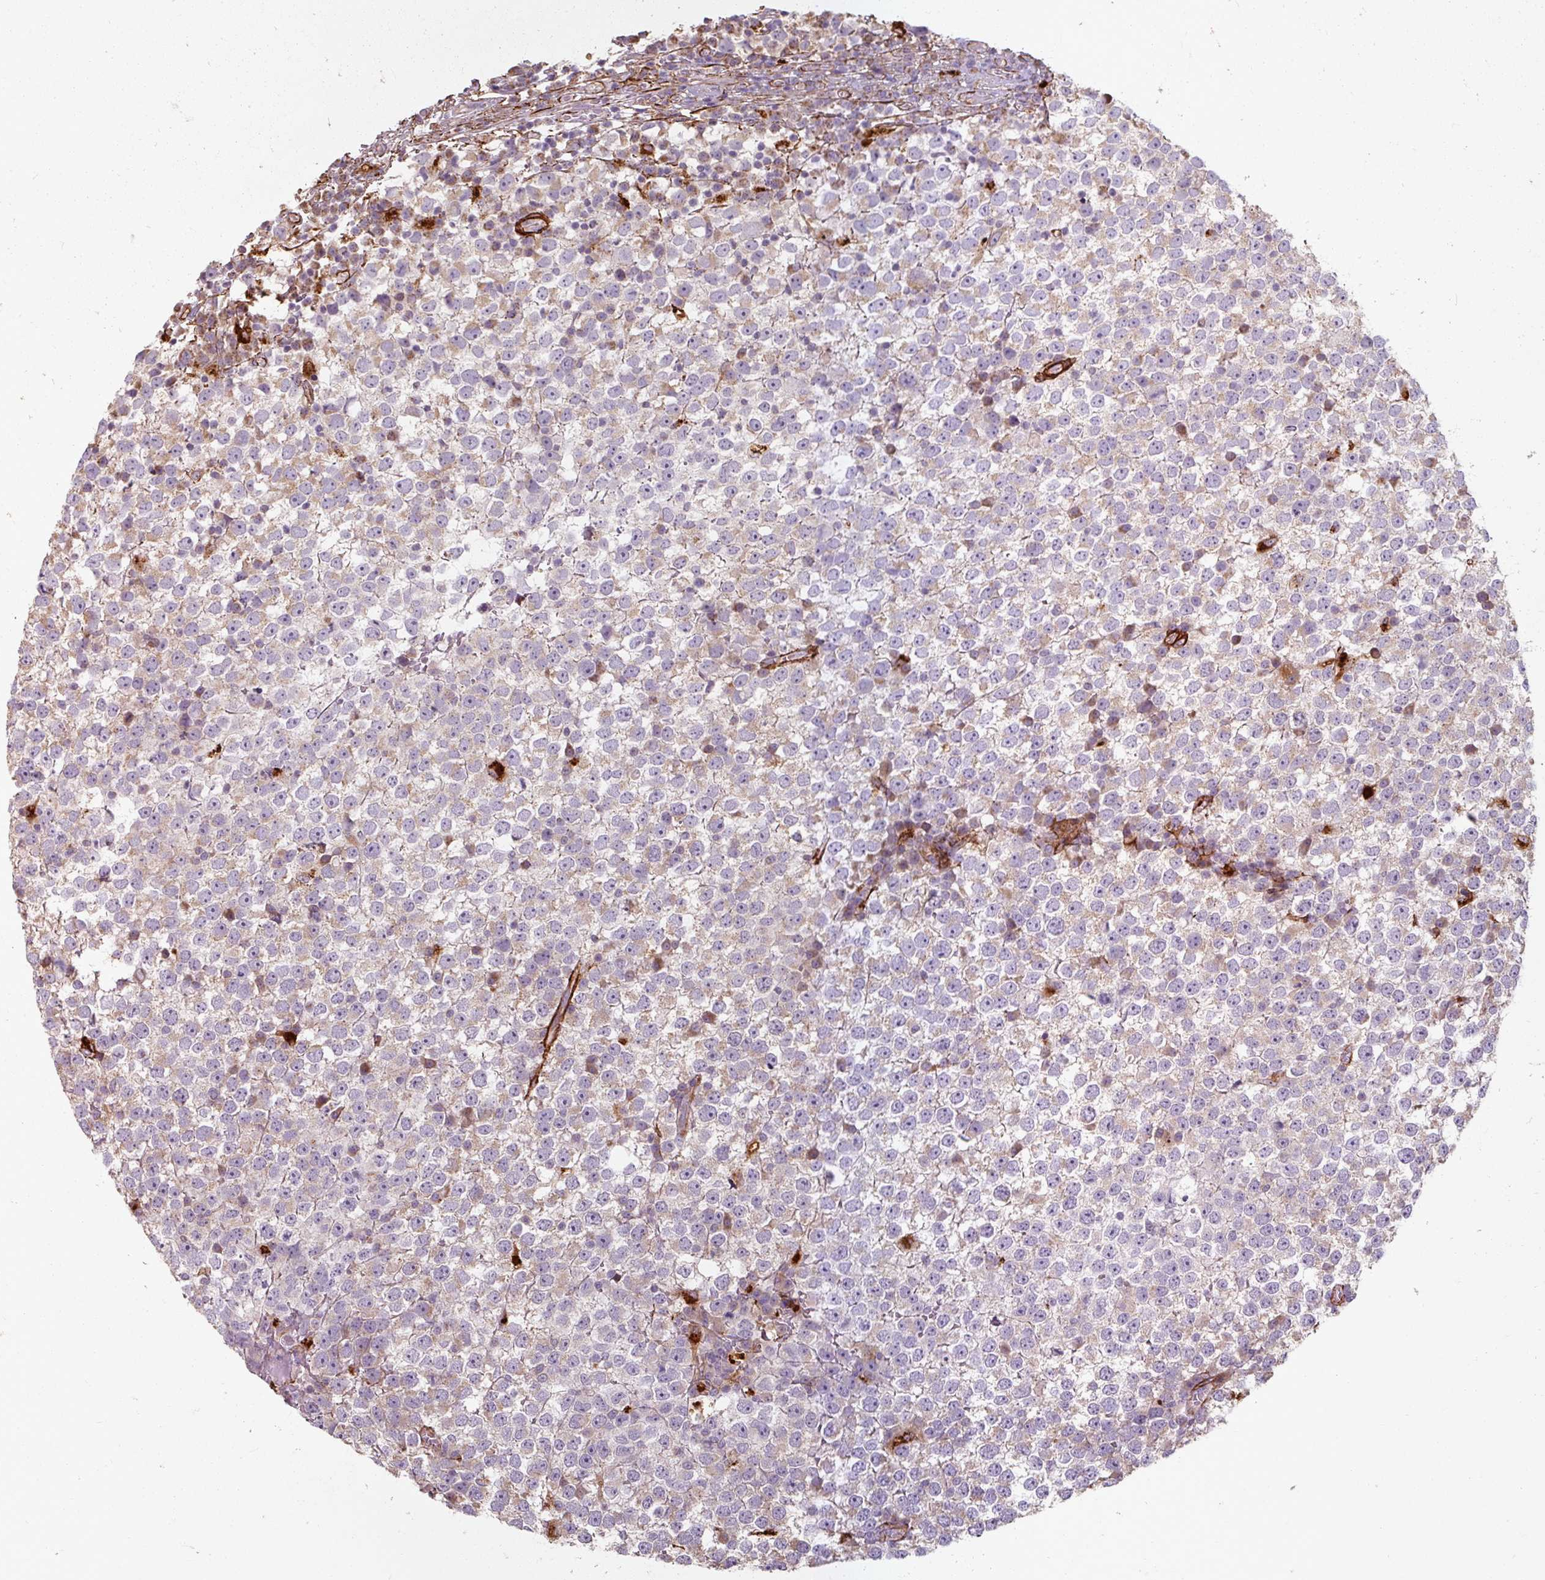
{"staining": {"intensity": "weak", "quantity": "<25%", "location": "cytoplasmic/membranous"}, "tissue": "testis cancer", "cell_type": "Tumor cells", "image_type": "cancer", "snomed": [{"axis": "morphology", "description": "Seminoma, NOS"}, {"axis": "topography", "description": "Testis"}], "caption": "This histopathology image is of testis seminoma stained with IHC to label a protein in brown with the nuclei are counter-stained blue. There is no positivity in tumor cells.", "gene": "MRPS5", "patient": {"sex": "male", "age": 65}}